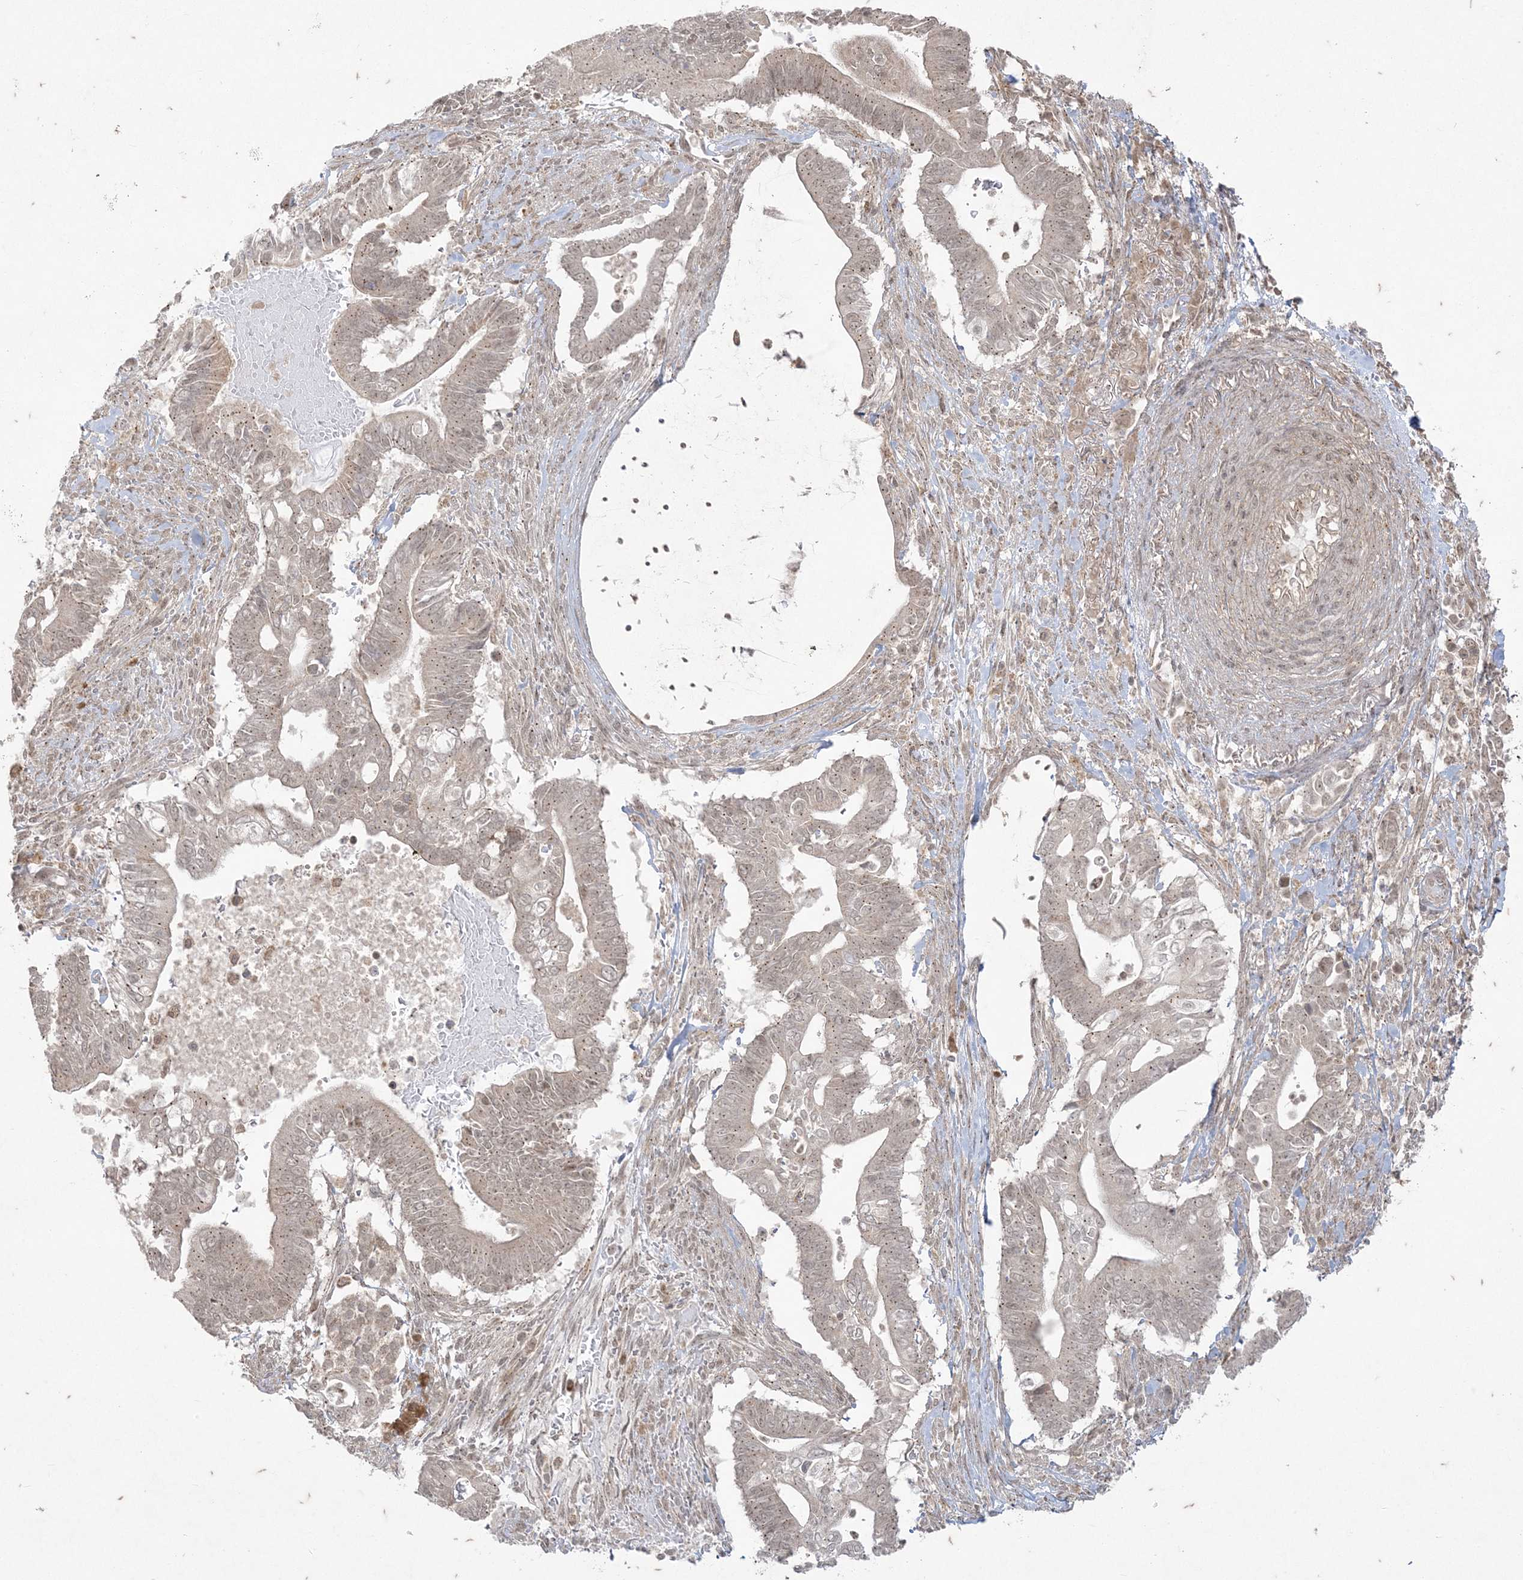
{"staining": {"intensity": "weak", "quantity": "<25%", "location": "cytoplasmic/membranous"}, "tissue": "pancreatic cancer", "cell_type": "Tumor cells", "image_type": "cancer", "snomed": [{"axis": "morphology", "description": "Adenocarcinoma, NOS"}, {"axis": "topography", "description": "Pancreas"}], "caption": "Pancreatic cancer (adenocarcinoma) stained for a protein using IHC shows no positivity tumor cells.", "gene": "RRAS", "patient": {"sex": "male", "age": 68}}